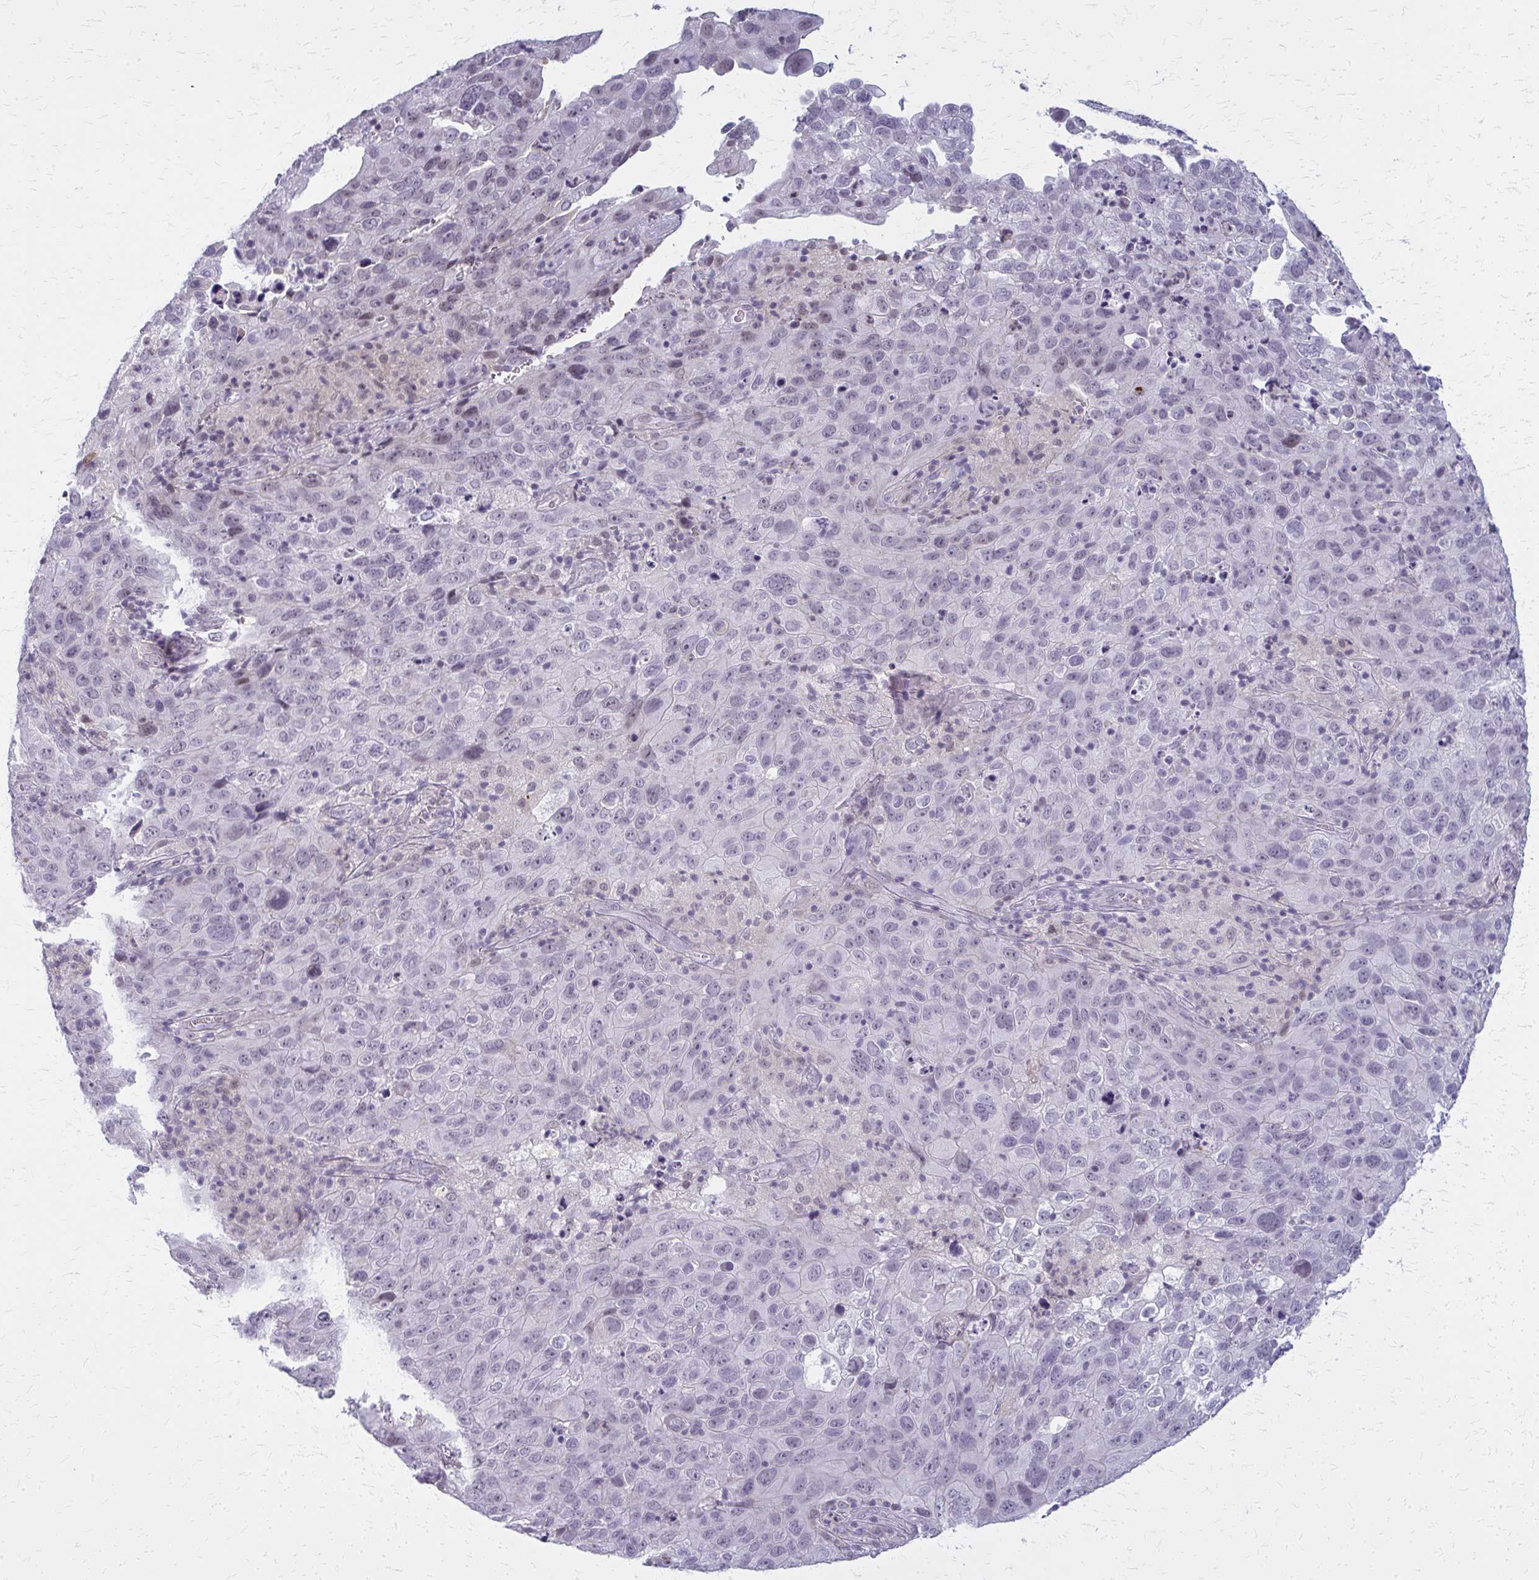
{"staining": {"intensity": "negative", "quantity": "none", "location": "none"}, "tissue": "cervical cancer", "cell_type": "Tumor cells", "image_type": "cancer", "snomed": [{"axis": "morphology", "description": "Squamous cell carcinoma, NOS"}, {"axis": "topography", "description": "Cervix"}], "caption": "Immunohistochemistry photomicrograph of human cervical cancer (squamous cell carcinoma) stained for a protein (brown), which reveals no expression in tumor cells.", "gene": "CASQ2", "patient": {"sex": "female", "age": 44}}